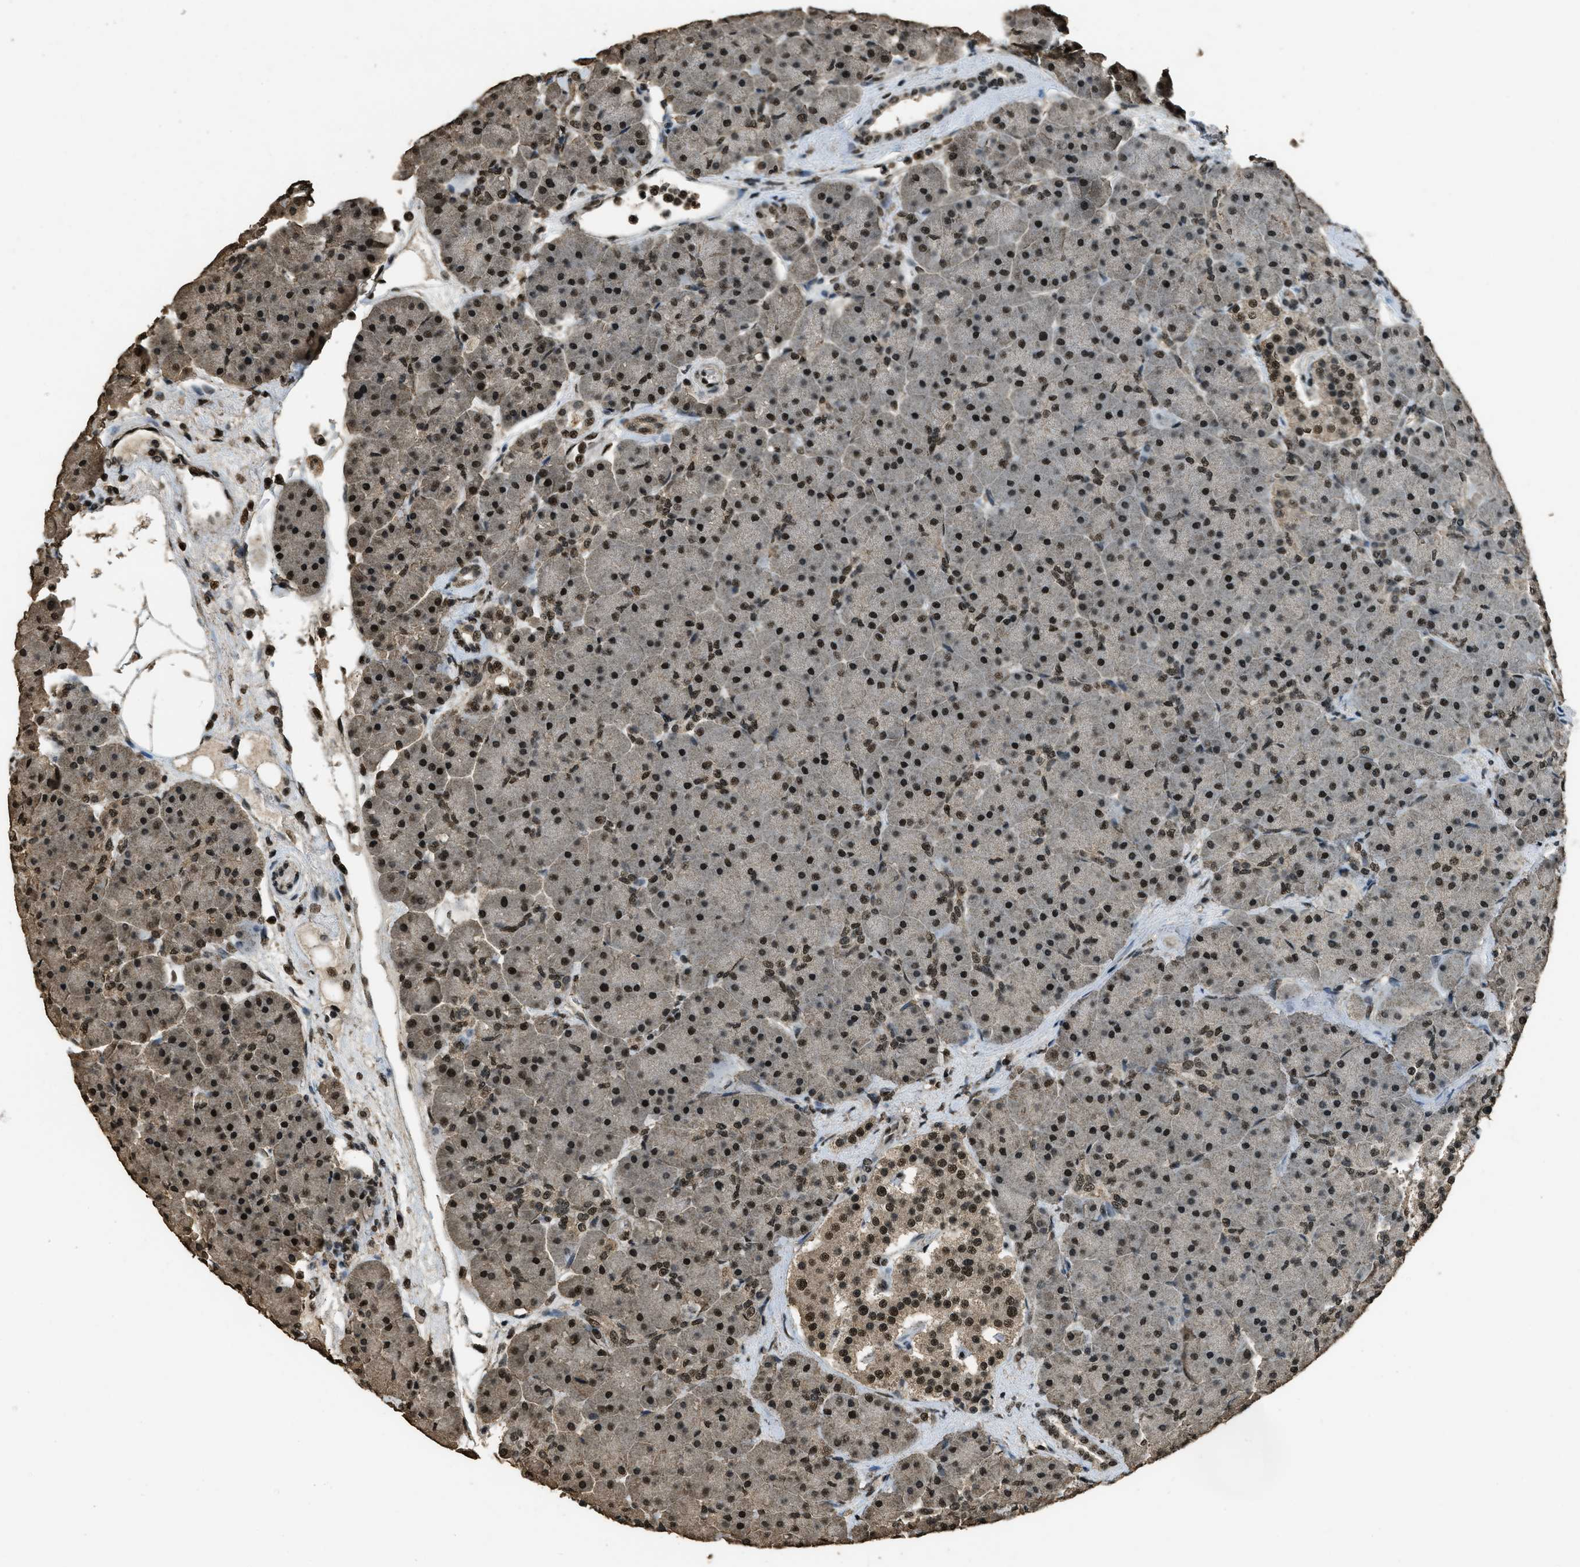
{"staining": {"intensity": "strong", "quantity": ">75%", "location": "nuclear"}, "tissue": "pancreas", "cell_type": "Exocrine glandular cells", "image_type": "normal", "snomed": [{"axis": "morphology", "description": "Normal tissue, NOS"}, {"axis": "topography", "description": "Pancreas"}], "caption": "Human pancreas stained with a brown dye demonstrates strong nuclear positive expression in approximately >75% of exocrine glandular cells.", "gene": "MYB", "patient": {"sex": "male", "age": 66}}